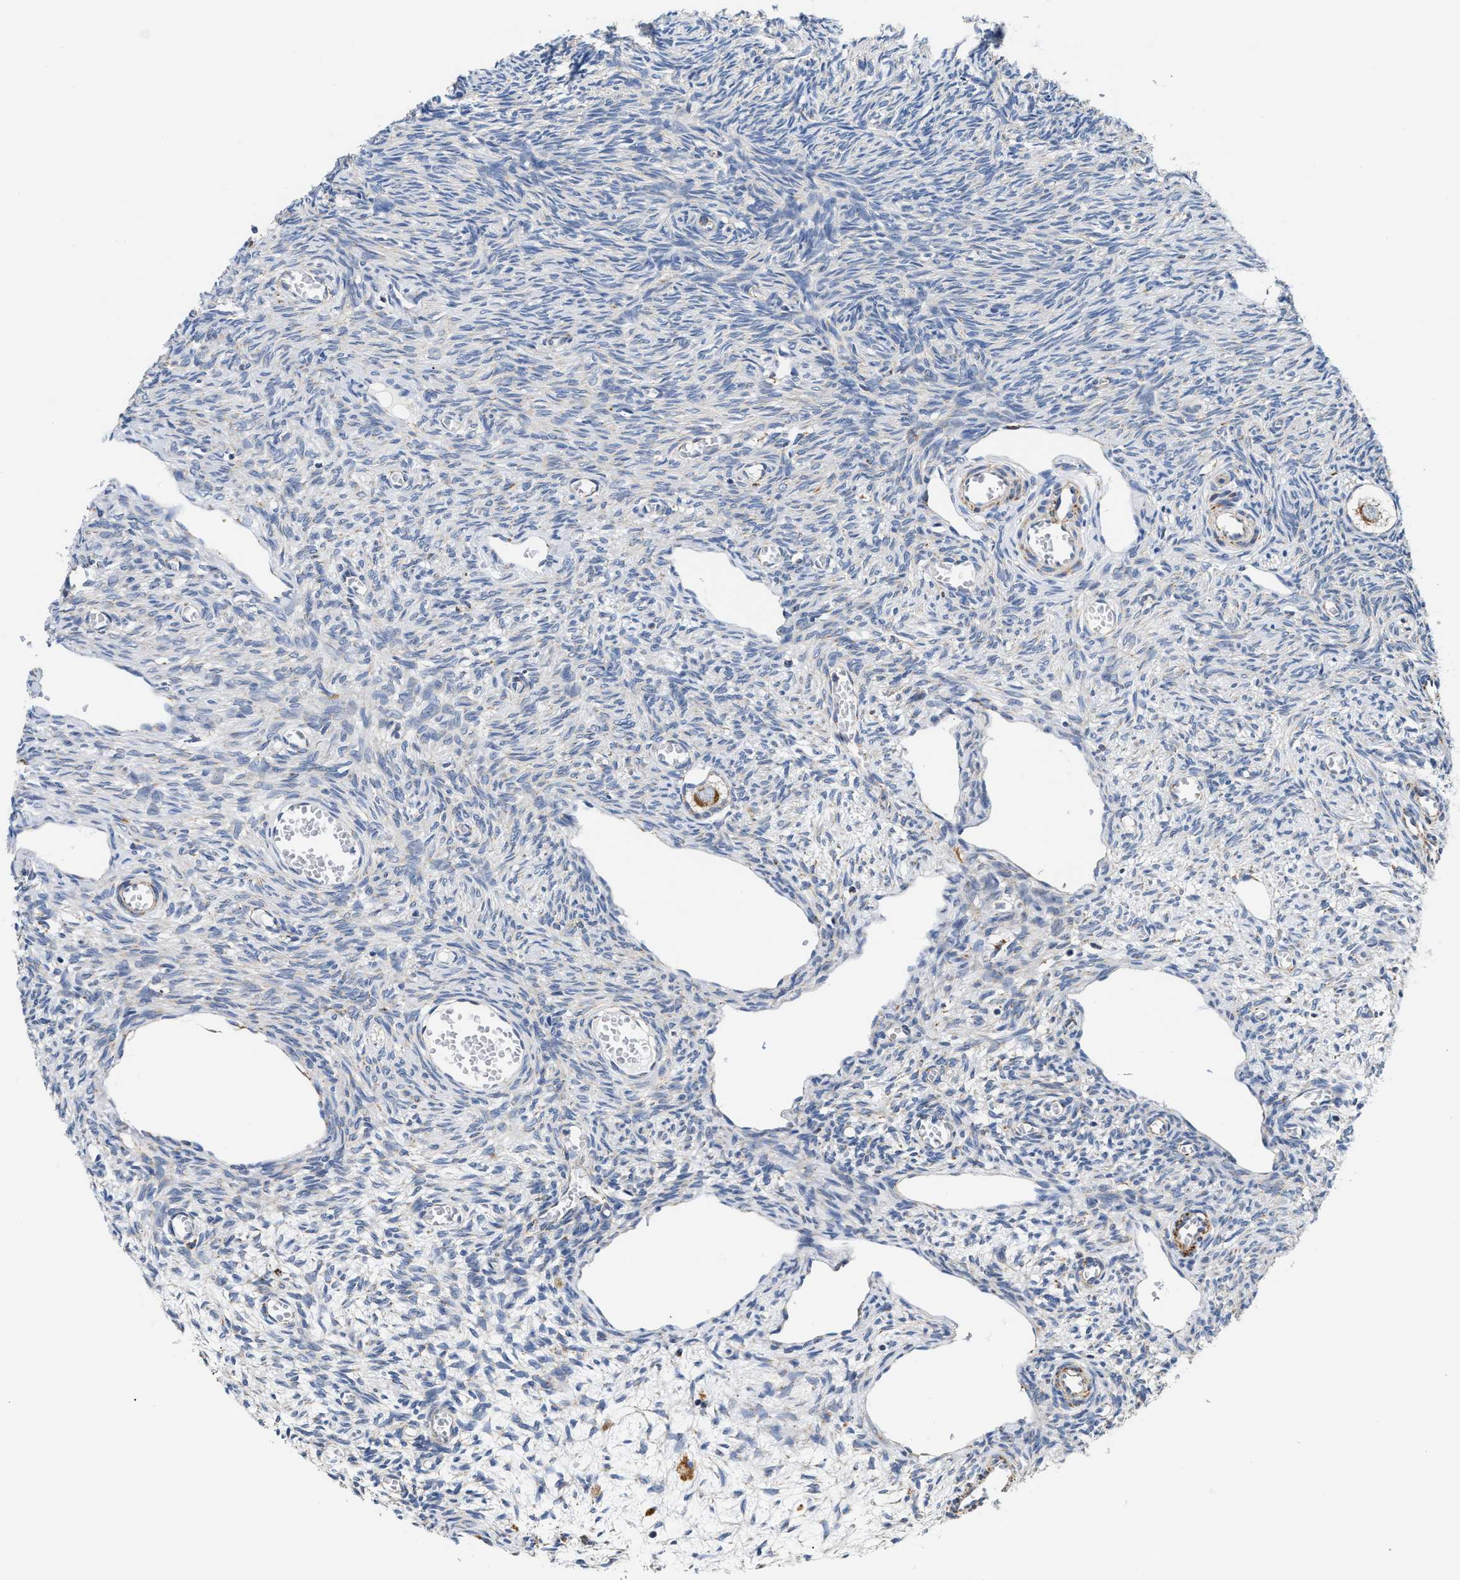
{"staining": {"intensity": "moderate", "quantity": "25%-75%", "location": "cytoplasmic/membranous"}, "tissue": "ovary", "cell_type": "Follicle cells", "image_type": "normal", "snomed": [{"axis": "morphology", "description": "Normal tissue, NOS"}, {"axis": "topography", "description": "Ovary"}], "caption": "Immunohistochemical staining of benign ovary reveals 25%-75% levels of moderate cytoplasmic/membranous protein expression in about 25%-75% of follicle cells. Using DAB (3,3'-diaminobenzidine) (brown) and hematoxylin (blue) stains, captured at high magnification using brightfield microscopy.", "gene": "ACADVL", "patient": {"sex": "female", "age": 27}}